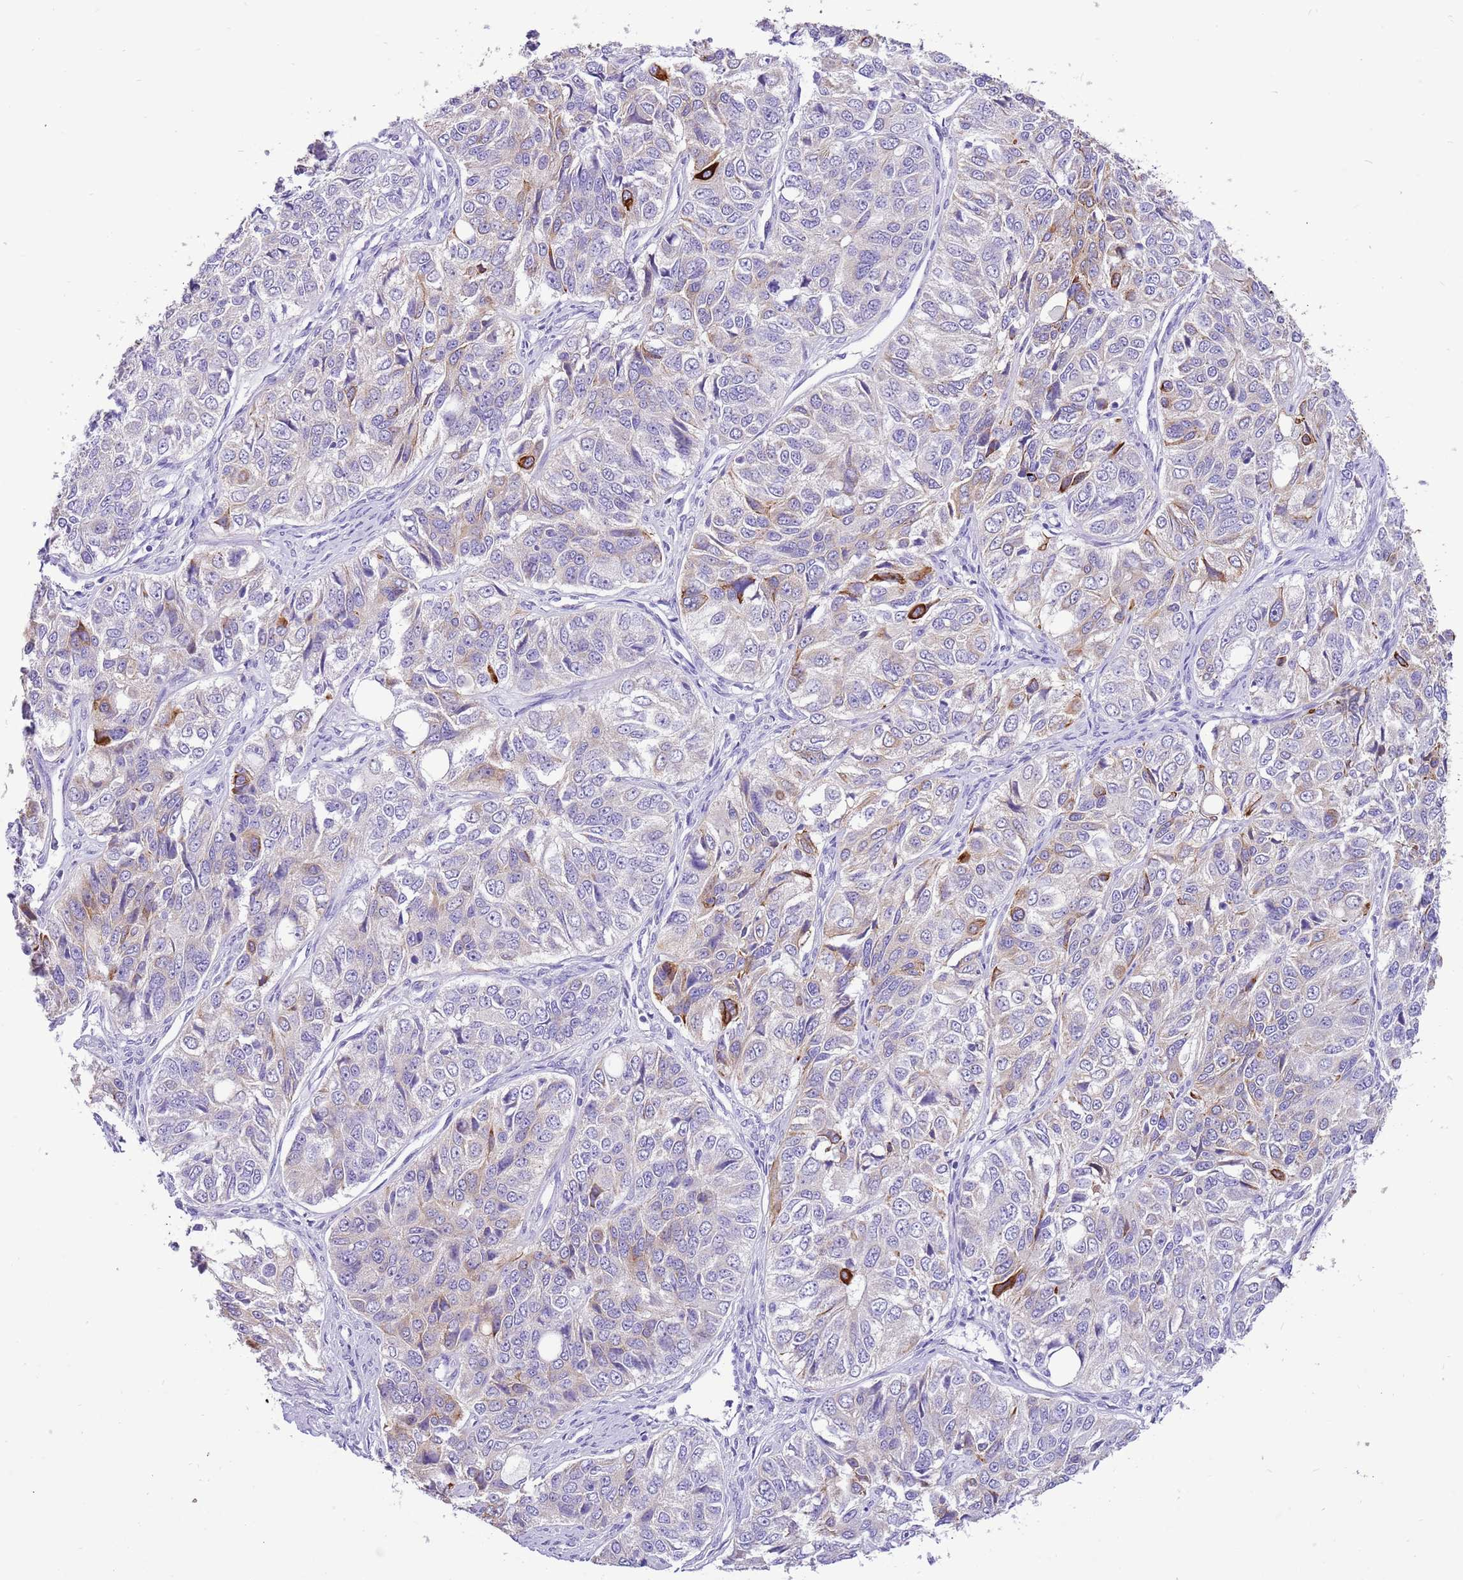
{"staining": {"intensity": "moderate", "quantity": "<25%", "location": "cytoplasmic/membranous"}, "tissue": "ovarian cancer", "cell_type": "Tumor cells", "image_type": "cancer", "snomed": [{"axis": "morphology", "description": "Carcinoma, endometroid"}, {"axis": "topography", "description": "Ovary"}], "caption": "Immunohistochemistry photomicrograph of neoplastic tissue: ovarian cancer stained using immunohistochemistry demonstrates low levels of moderate protein expression localized specifically in the cytoplasmic/membranous of tumor cells, appearing as a cytoplasmic/membranous brown color.", "gene": "R3HDM4", "patient": {"sex": "female", "age": 51}}